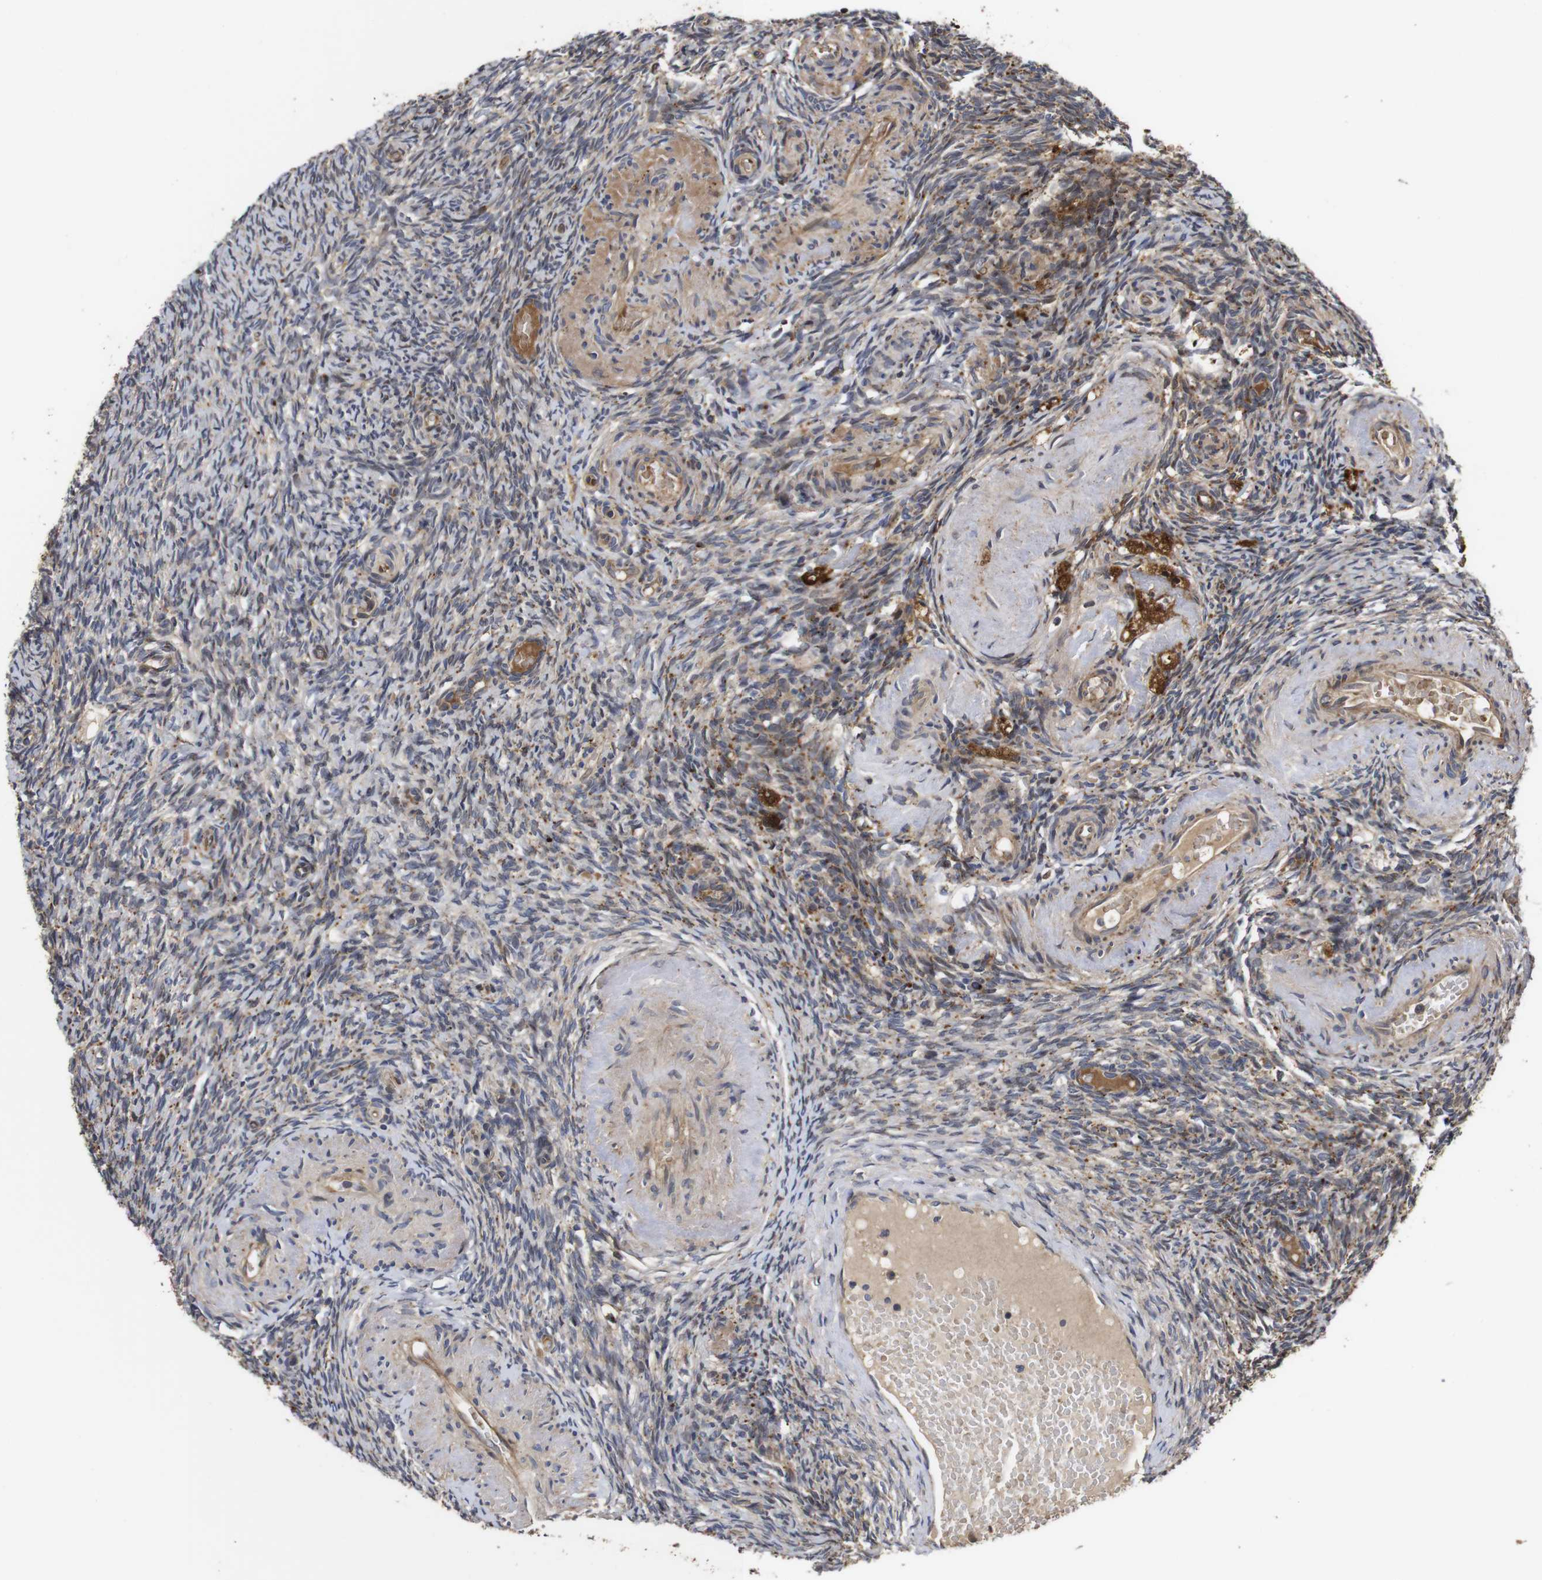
{"staining": {"intensity": "moderate", "quantity": "25%-75%", "location": "cytoplasmic/membranous"}, "tissue": "ovary", "cell_type": "Ovarian stroma cells", "image_type": "normal", "snomed": [{"axis": "morphology", "description": "Normal tissue, NOS"}, {"axis": "topography", "description": "Ovary"}], "caption": "This histopathology image exhibits unremarkable ovary stained with immunohistochemistry (IHC) to label a protein in brown. The cytoplasmic/membranous of ovarian stroma cells show moderate positivity for the protein. Nuclei are counter-stained blue.", "gene": "PTPN14", "patient": {"sex": "female", "age": 60}}